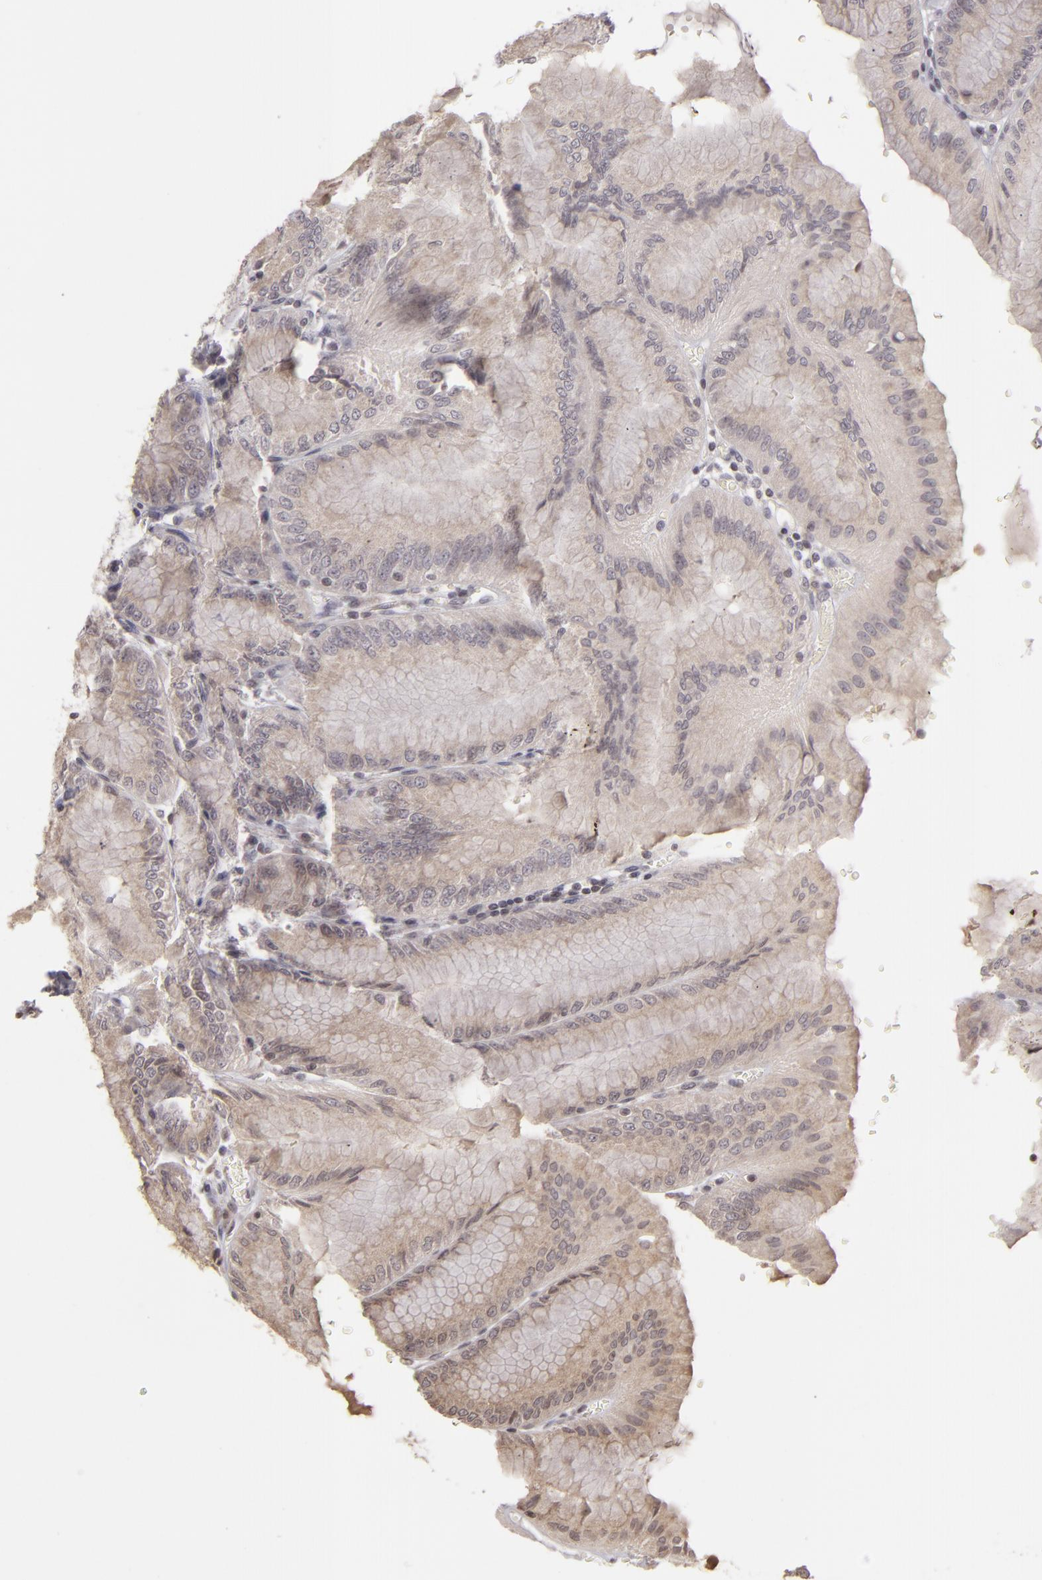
{"staining": {"intensity": "weak", "quantity": "<25%", "location": "nuclear"}, "tissue": "stomach", "cell_type": "Glandular cells", "image_type": "normal", "snomed": [{"axis": "morphology", "description": "Normal tissue, NOS"}, {"axis": "topography", "description": "Stomach, lower"}], "caption": "Immunohistochemistry (IHC) image of normal human stomach stained for a protein (brown), which reveals no positivity in glandular cells.", "gene": "AKAP6", "patient": {"sex": "male", "age": 71}}